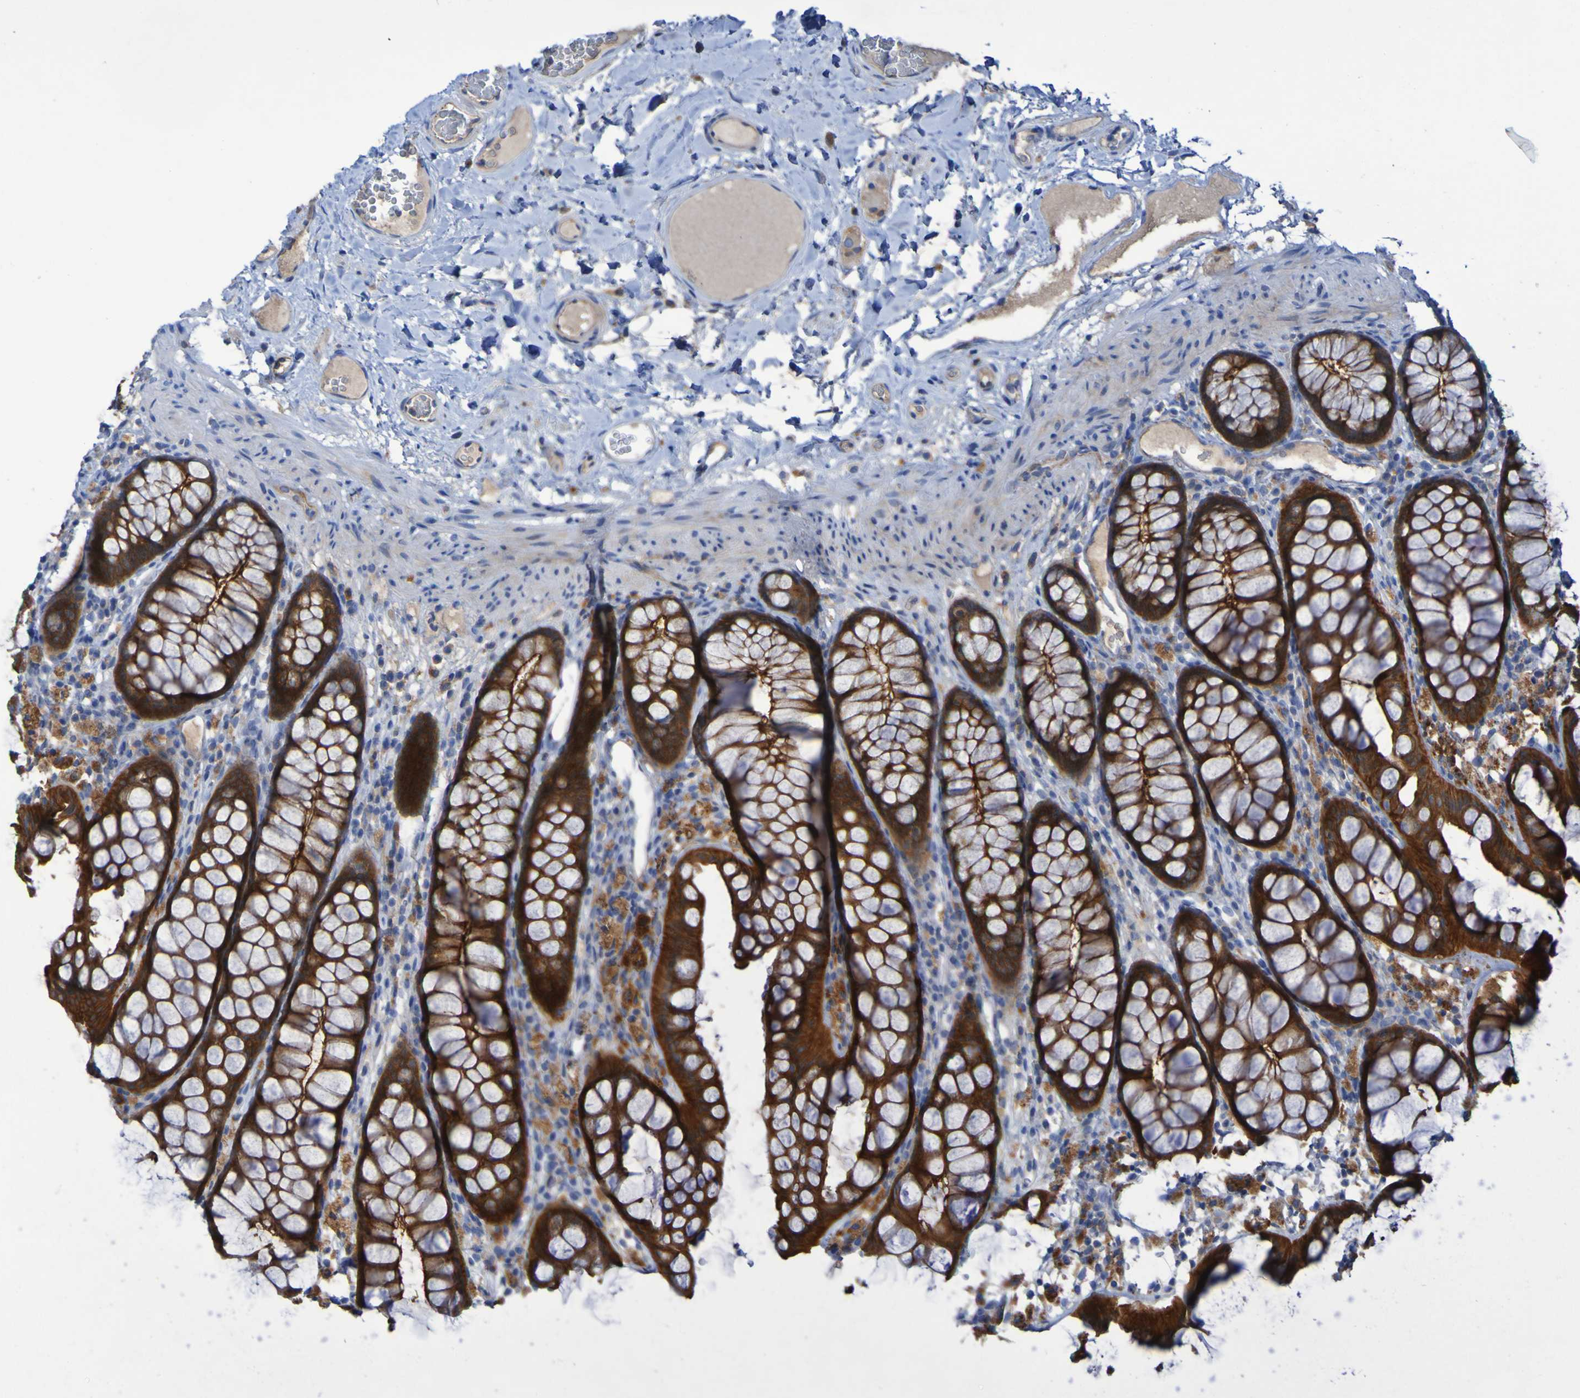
{"staining": {"intensity": "weak", "quantity": ">75%", "location": "cytoplasmic/membranous"}, "tissue": "colon", "cell_type": "Endothelial cells", "image_type": "normal", "snomed": [{"axis": "morphology", "description": "Normal tissue, NOS"}, {"axis": "topography", "description": "Colon"}], "caption": "About >75% of endothelial cells in normal human colon reveal weak cytoplasmic/membranous protein expression as visualized by brown immunohistochemical staining.", "gene": "ARHGEF16", "patient": {"sex": "female", "age": 55}}